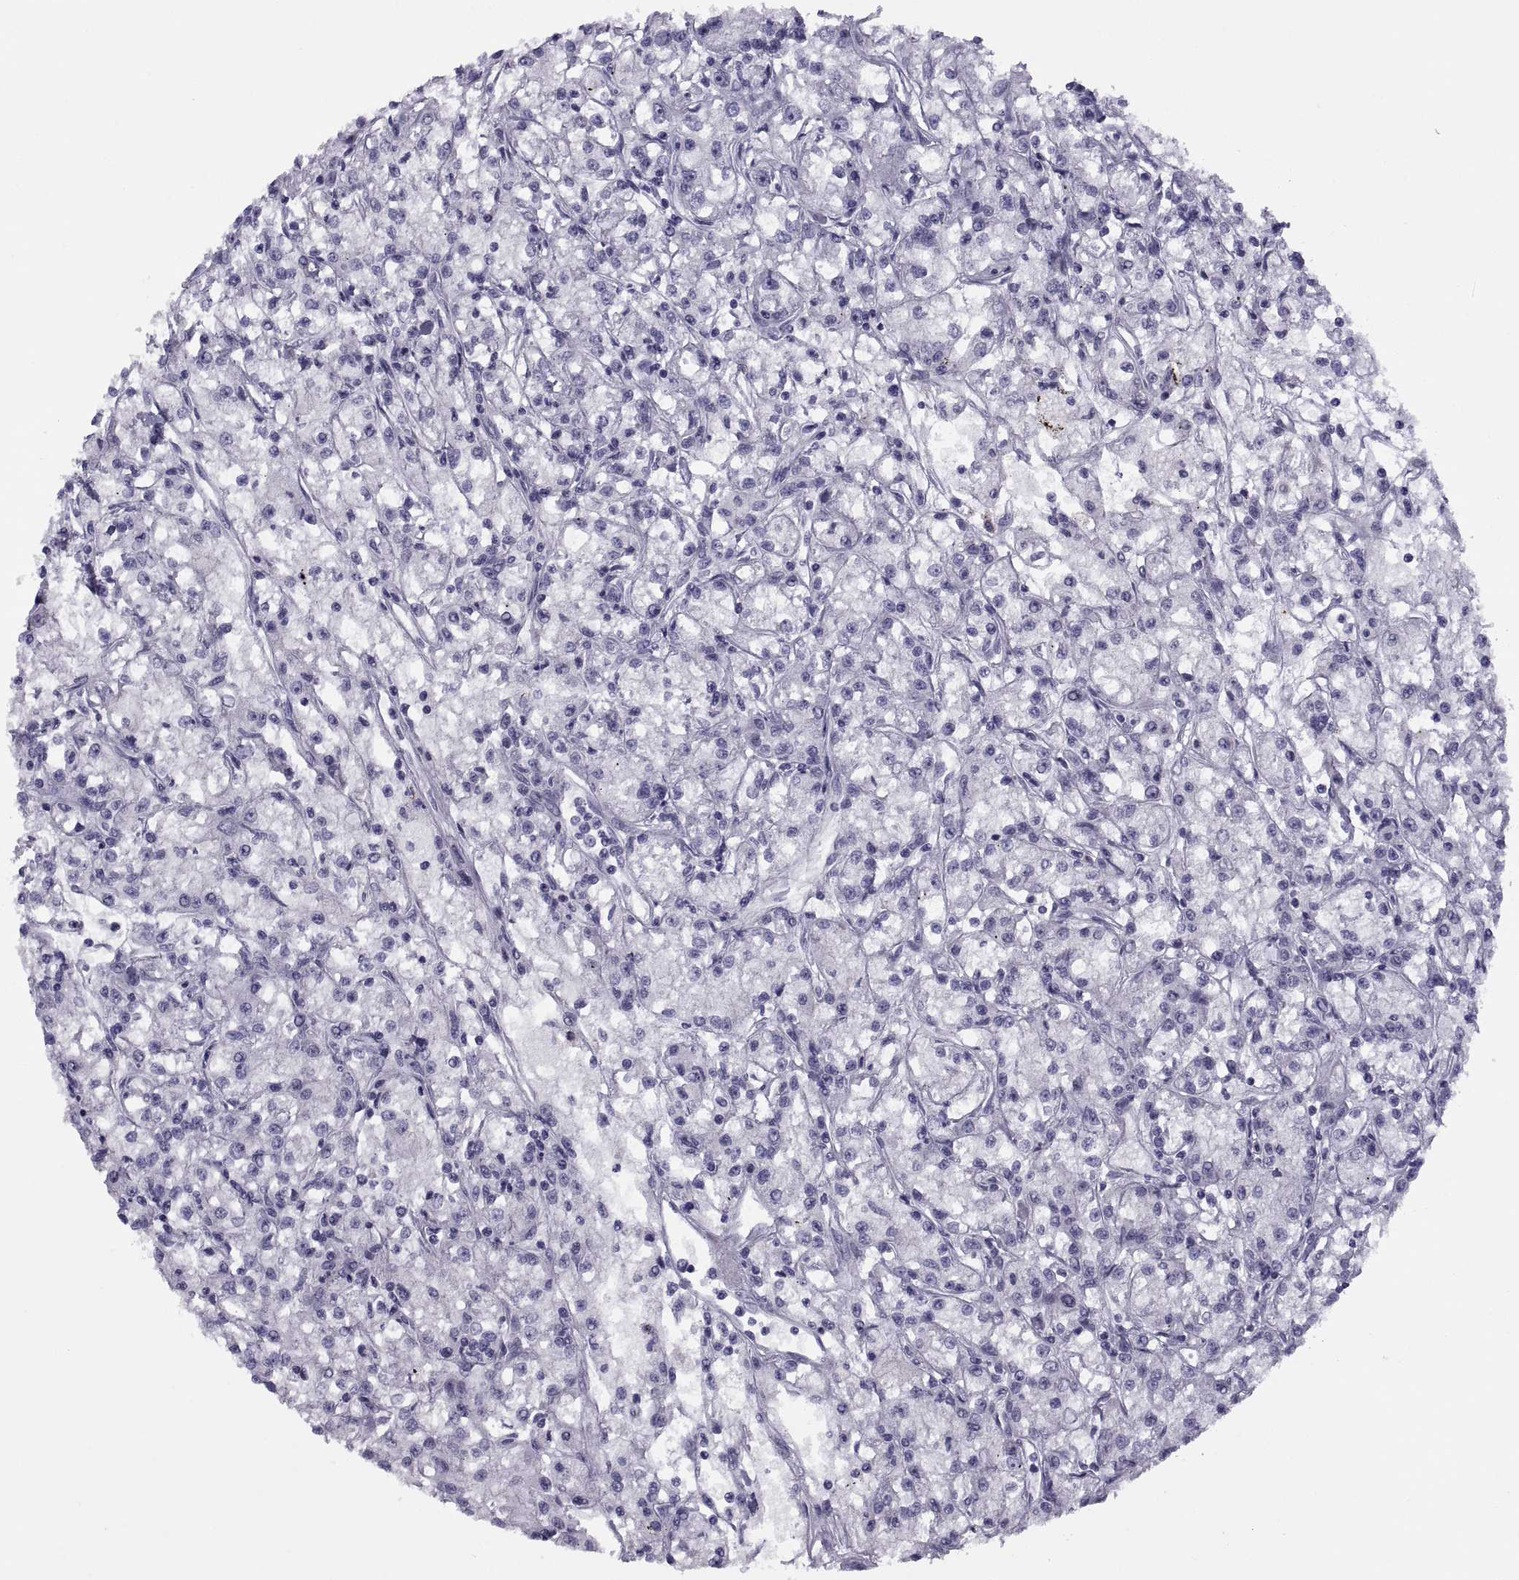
{"staining": {"intensity": "negative", "quantity": "none", "location": "none"}, "tissue": "renal cancer", "cell_type": "Tumor cells", "image_type": "cancer", "snomed": [{"axis": "morphology", "description": "Adenocarcinoma, NOS"}, {"axis": "topography", "description": "Kidney"}], "caption": "High magnification brightfield microscopy of renal adenocarcinoma stained with DAB (3,3'-diaminobenzidine) (brown) and counterstained with hematoxylin (blue): tumor cells show no significant positivity.", "gene": "TMEM158", "patient": {"sex": "female", "age": 59}}